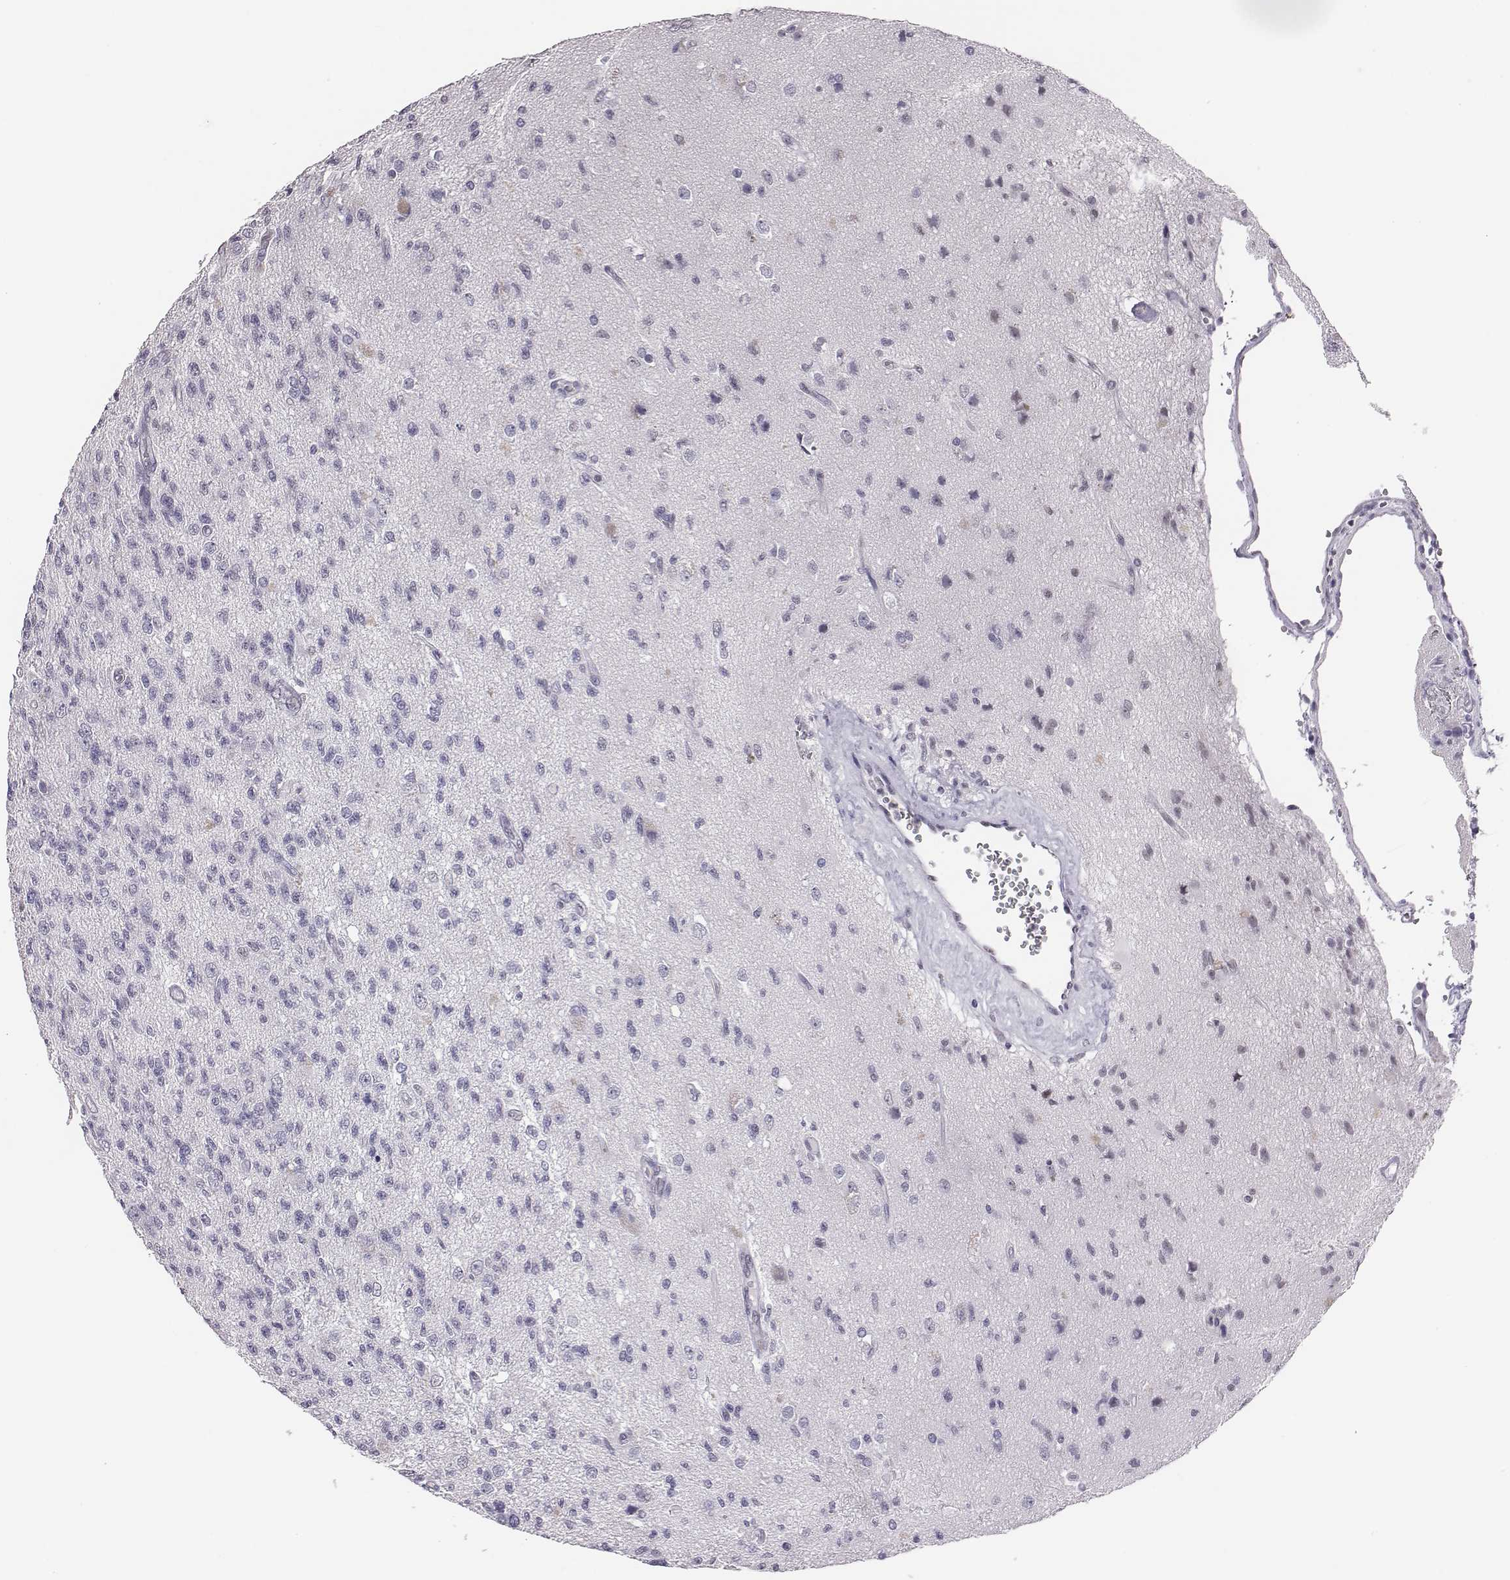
{"staining": {"intensity": "negative", "quantity": "none", "location": "none"}, "tissue": "glioma", "cell_type": "Tumor cells", "image_type": "cancer", "snomed": [{"axis": "morphology", "description": "Glioma, malignant, High grade"}, {"axis": "topography", "description": "Brain"}], "caption": "The immunohistochemistry image has no significant positivity in tumor cells of glioma tissue.", "gene": "ACOD1", "patient": {"sex": "male", "age": 56}}